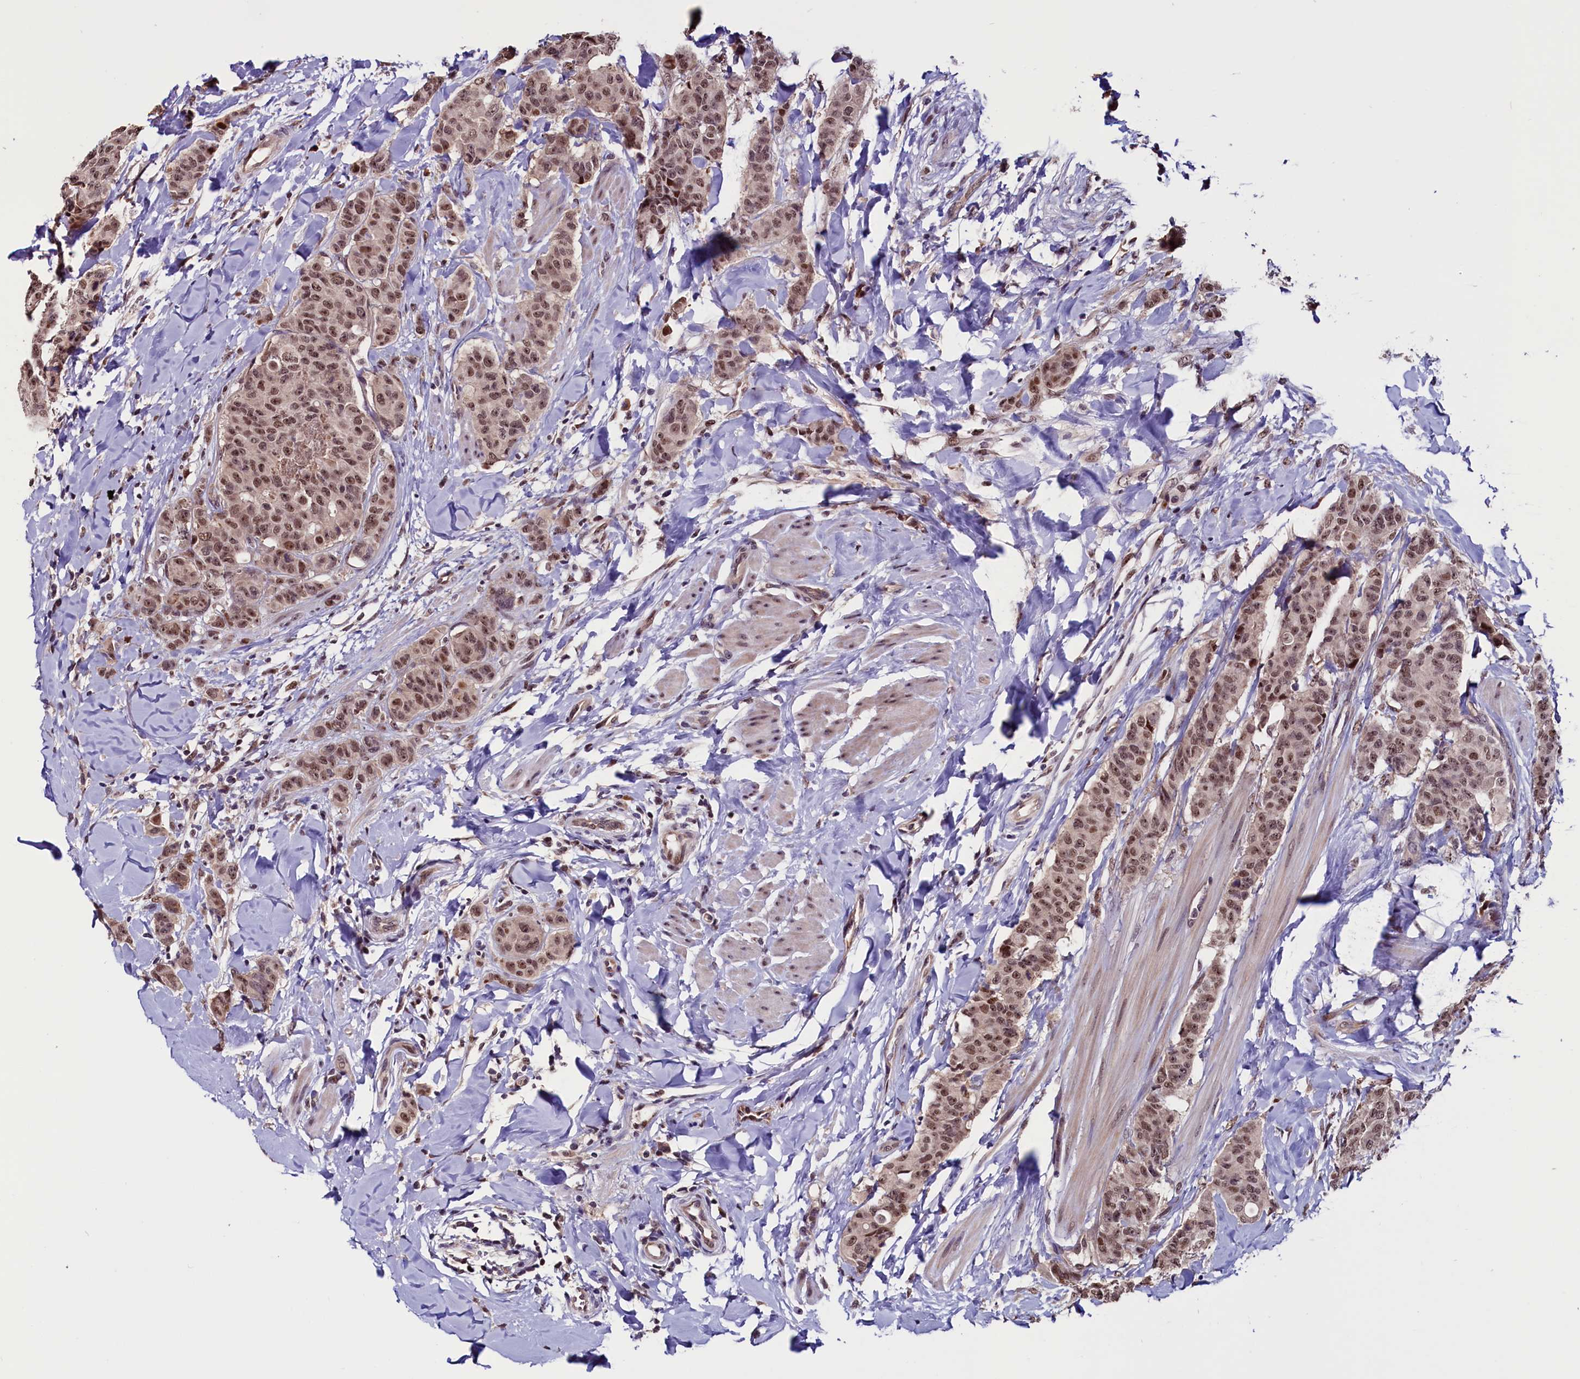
{"staining": {"intensity": "moderate", "quantity": ">75%", "location": "nuclear"}, "tissue": "breast cancer", "cell_type": "Tumor cells", "image_type": "cancer", "snomed": [{"axis": "morphology", "description": "Duct carcinoma"}, {"axis": "topography", "description": "Breast"}], "caption": "DAB (3,3'-diaminobenzidine) immunohistochemical staining of human breast cancer (invasive ductal carcinoma) exhibits moderate nuclear protein expression in approximately >75% of tumor cells.", "gene": "RNMT", "patient": {"sex": "female", "age": 40}}